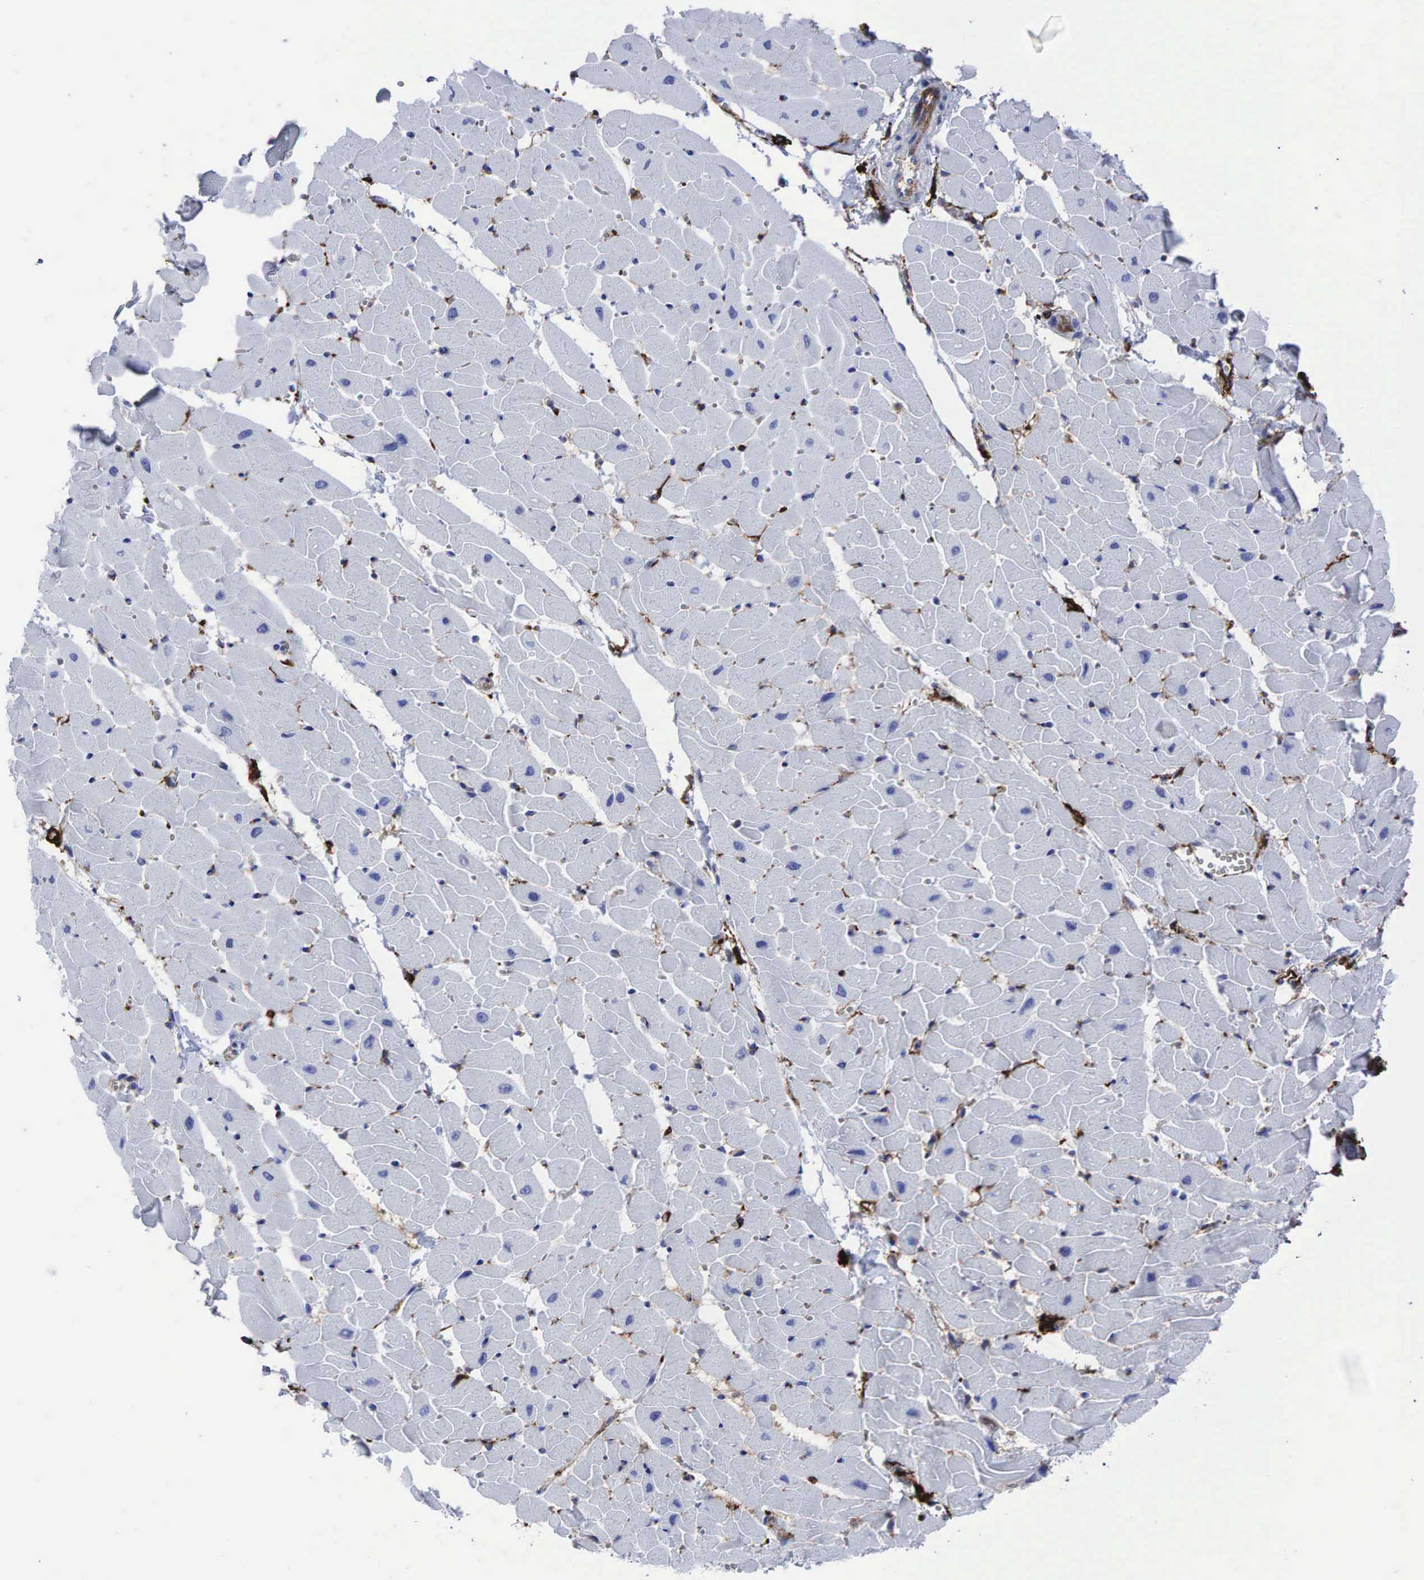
{"staining": {"intensity": "negative", "quantity": "none", "location": "none"}, "tissue": "heart muscle", "cell_type": "Cardiomyocytes", "image_type": "normal", "snomed": [{"axis": "morphology", "description": "Normal tissue, NOS"}, {"axis": "topography", "description": "Heart"}], "caption": "Immunohistochemistry of benign human heart muscle exhibits no expression in cardiomyocytes.", "gene": "CD44", "patient": {"sex": "female", "age": 19}}